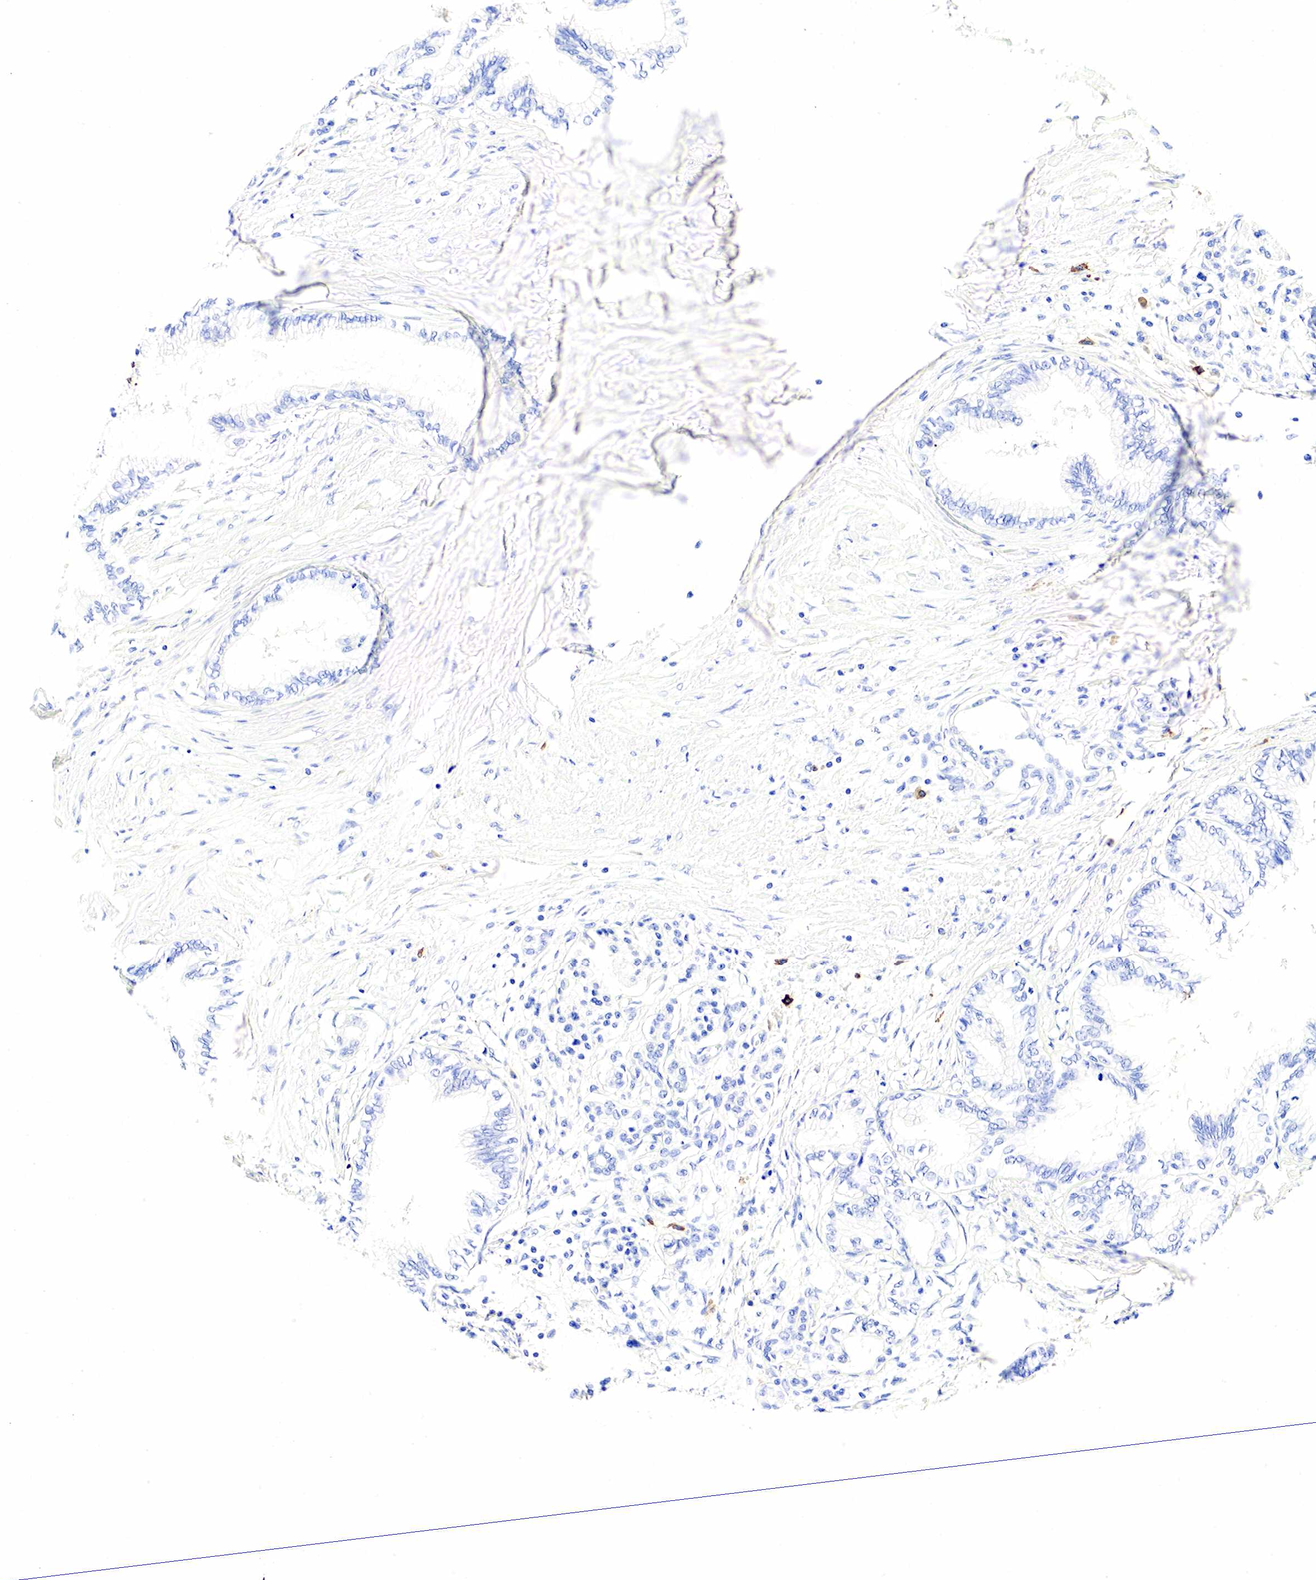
{"staining": {"intensity": "negative", "quantity": "none", "location": "none"}, "tissue": "pancreatic cancer", "cell_type": "Tumor cells", "image_type": "cancer", "snomed": [{"axis": "morphology", "description": "Adenocarcinoma, NOS"}, {"axis": "topography", "description": "Pancreas"}], "caption": "Immunohistochemistry image of neoplastic tissue: adenocarcinoma (pancreatic) stained with DAB exhibits no significant protein expression in tumor cells.", "gene": "CD79A", "patient": {"sex": "female", "age": 64}}